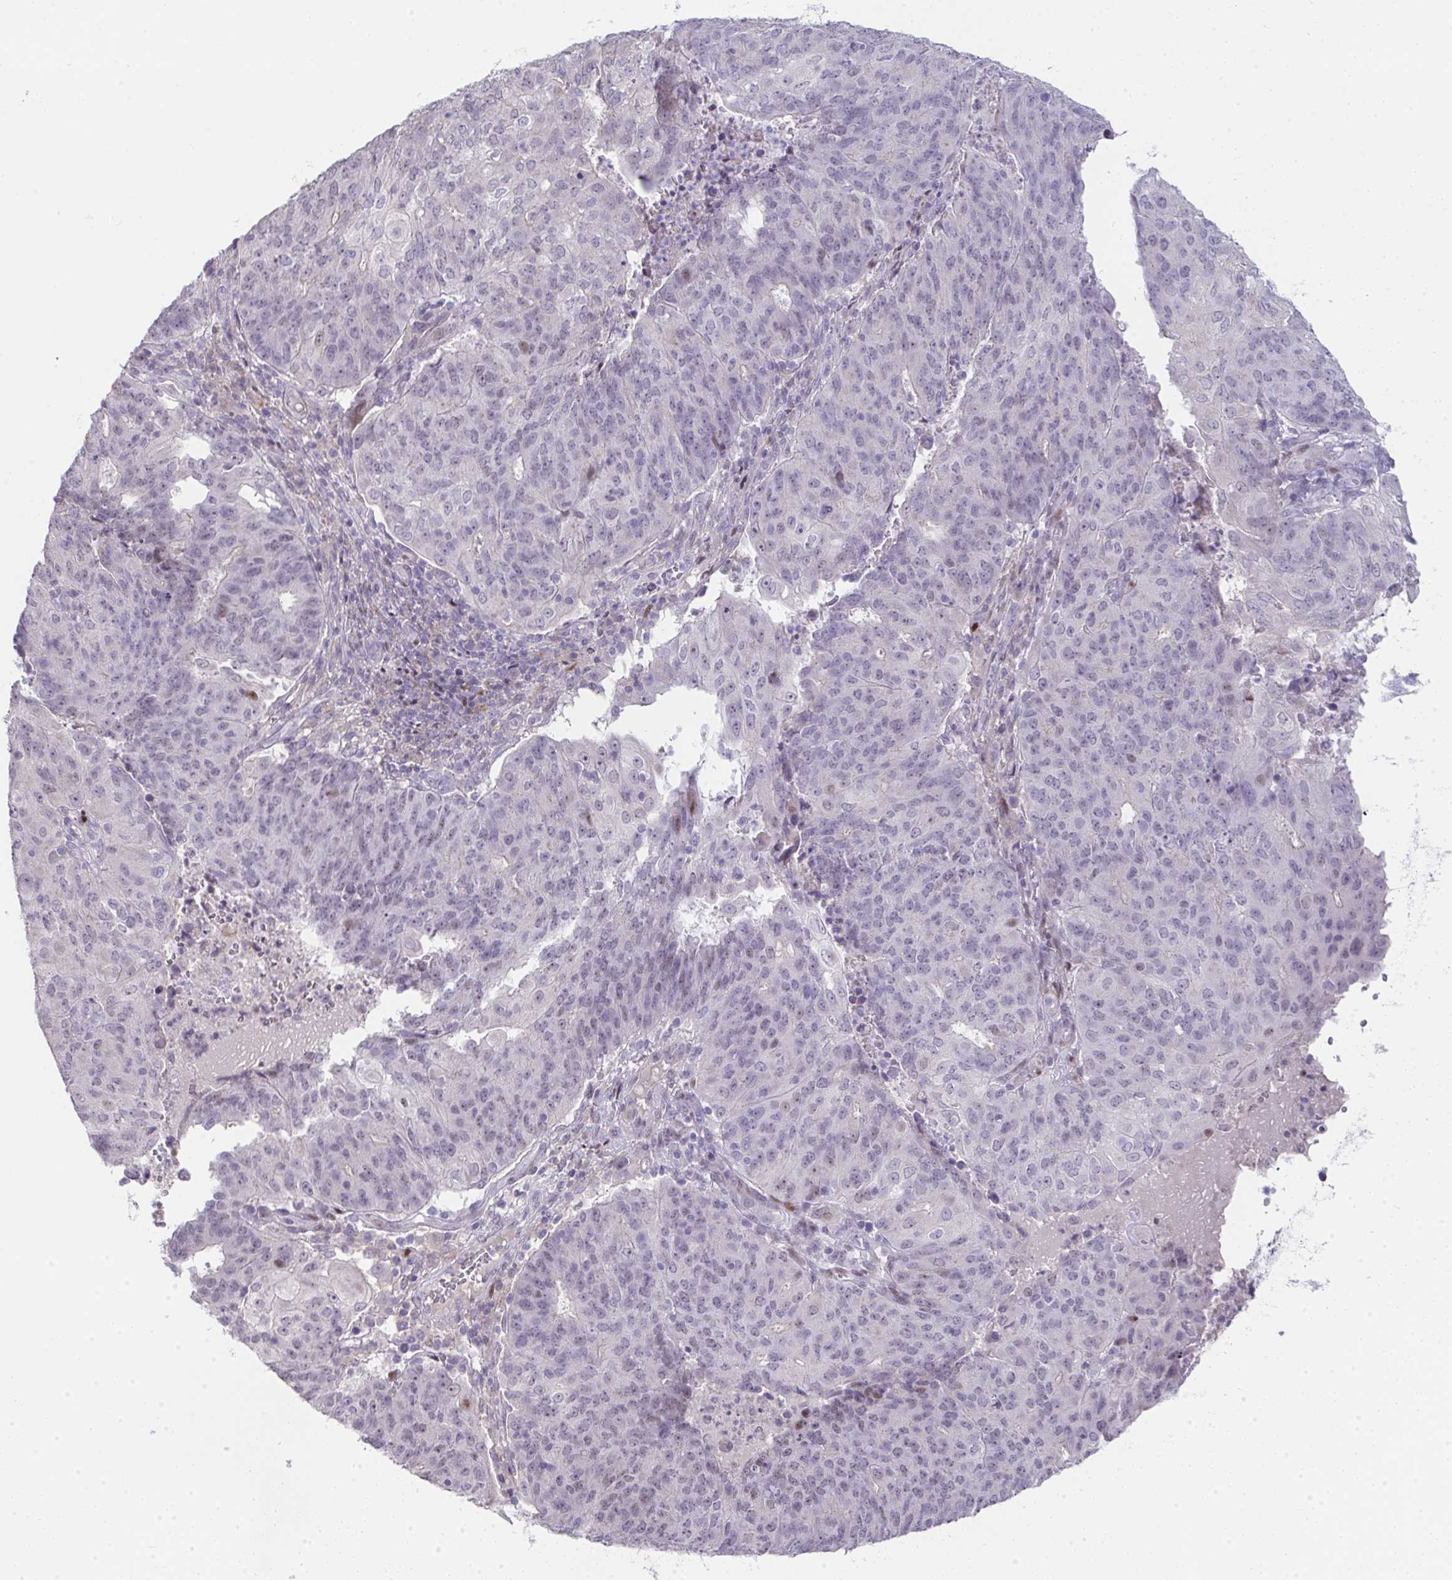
{"staining": {"intensity": "moderate", "quantity": "<25%", "location": "nuclear"}, "tissue": "endometrial cancer", "cell_type": "Tumor cells", "image_type": "cancer", "snomed": [{"axis": "morphology", "description": "Adenocarcinoma, NOS"}, {"axis": "topography", "description": "Endometrium"}], "caption": "Protein staining displays moderate nuclear expression in approximately <25% of tumor cells in endometrial cancer. The staining was performed using DAB (3,3'-diaminobenzidine) to visualize the protein expression in brown, while the nuclei were stained in blue with hematoxylin (Magnification: 20x).", "gene": "GALNT16", "patient": {"sex": "female", "age": 82}}